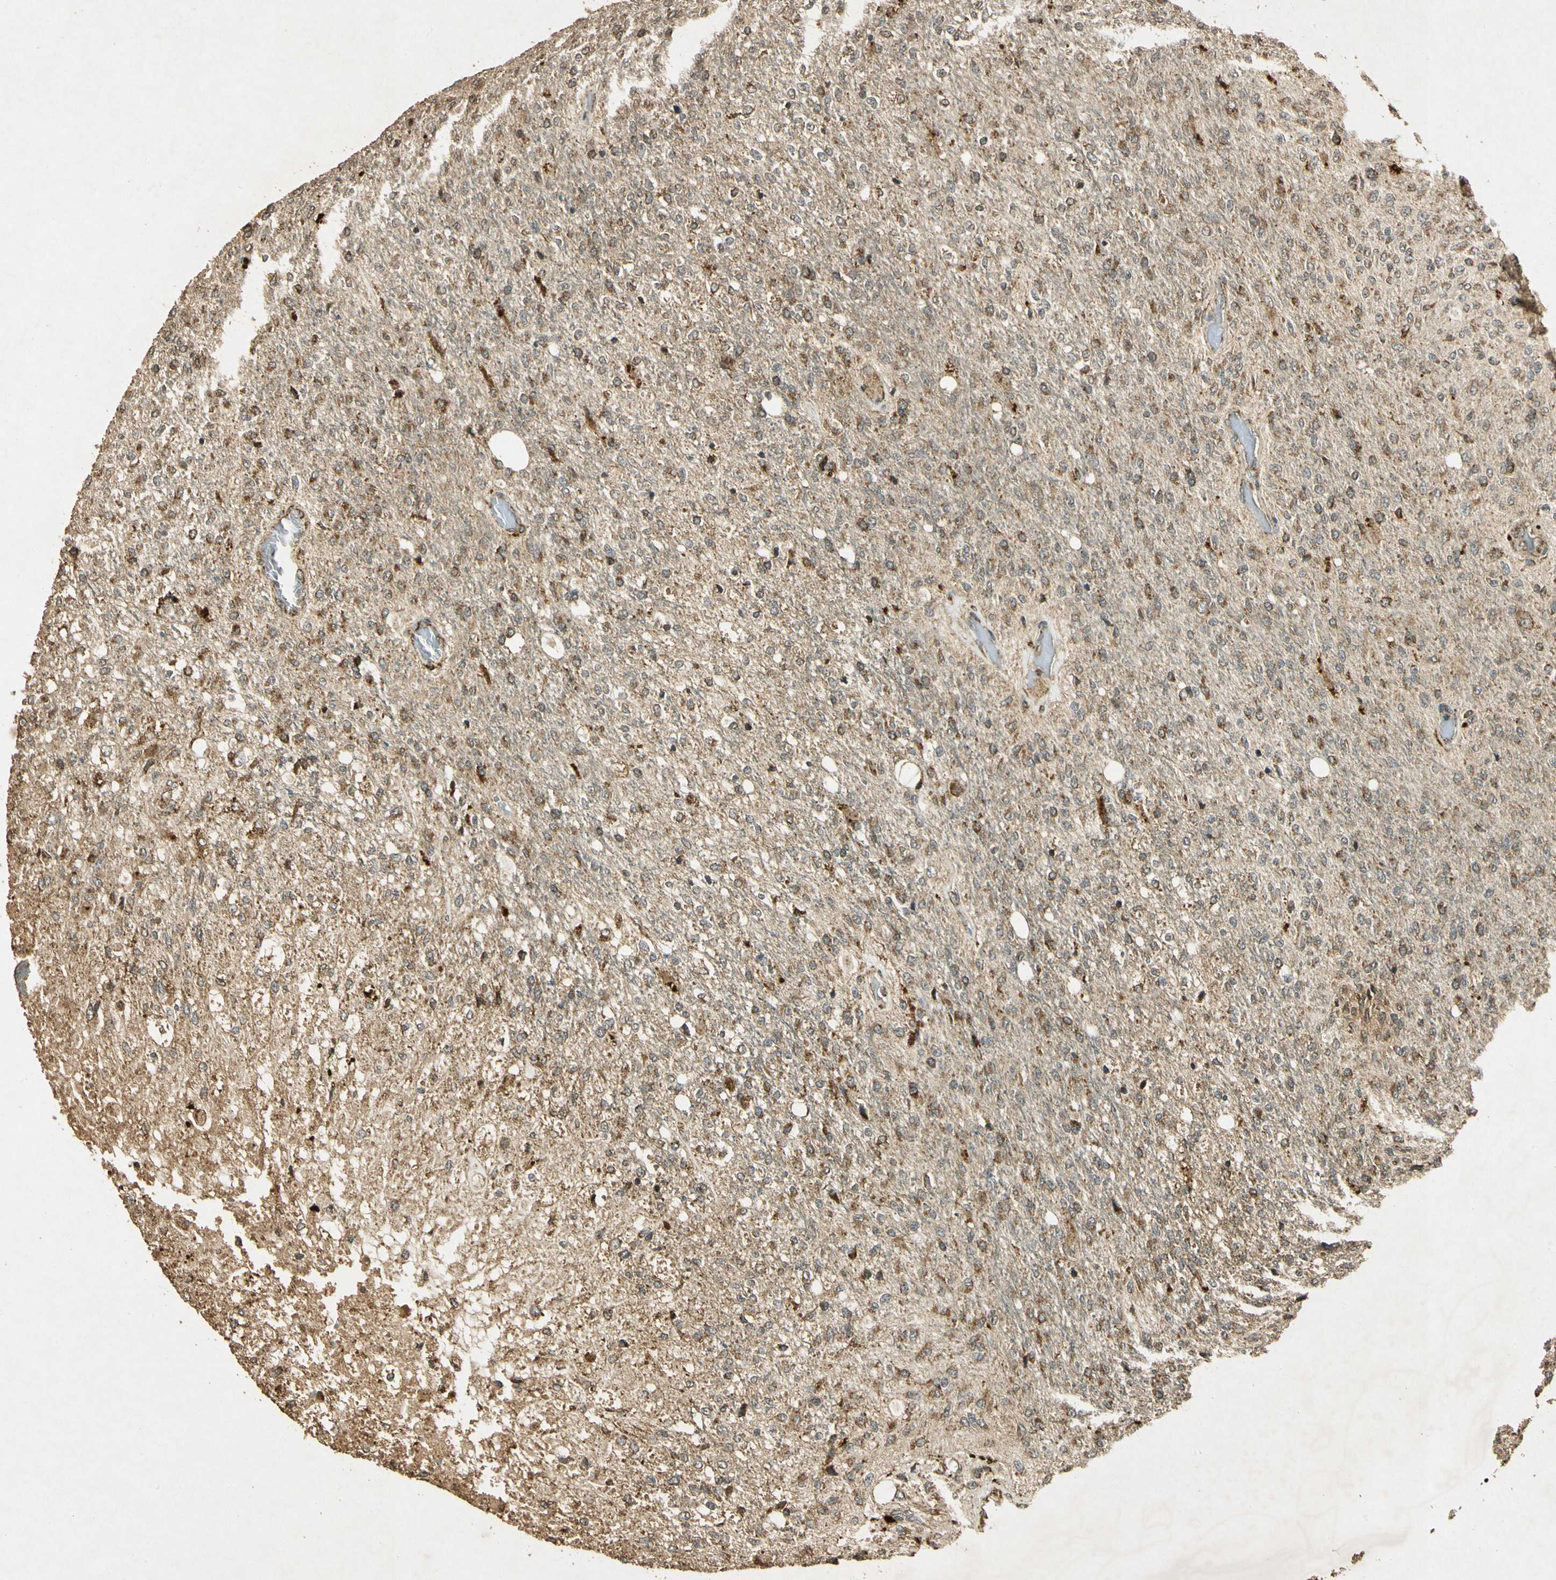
{"staining": {"intensity": "moderate", "quantity": ">75%", "location": "cytoplasmic/membranous"}, "tissue": "glioma", "cell_type": "Tumor cells", "image_type": "cancer", "snomed": [{"axis": "morphology", "description": "Normal tissue, NOS"}, {"axis": "morphology", "description": "Glioma, malignant, High grade"}, {"axis": "topography", "description": "Cerebral cortex"}], "caption": "Immunohistochemical staining of malignant glioma (high-grade) exhibits medium levels of moderate cytoplasmic/membranous positivity in approximately >75% of tumor cells.", "gene": "PRDX3", "patient": {"sex": "male", "age": 77}}